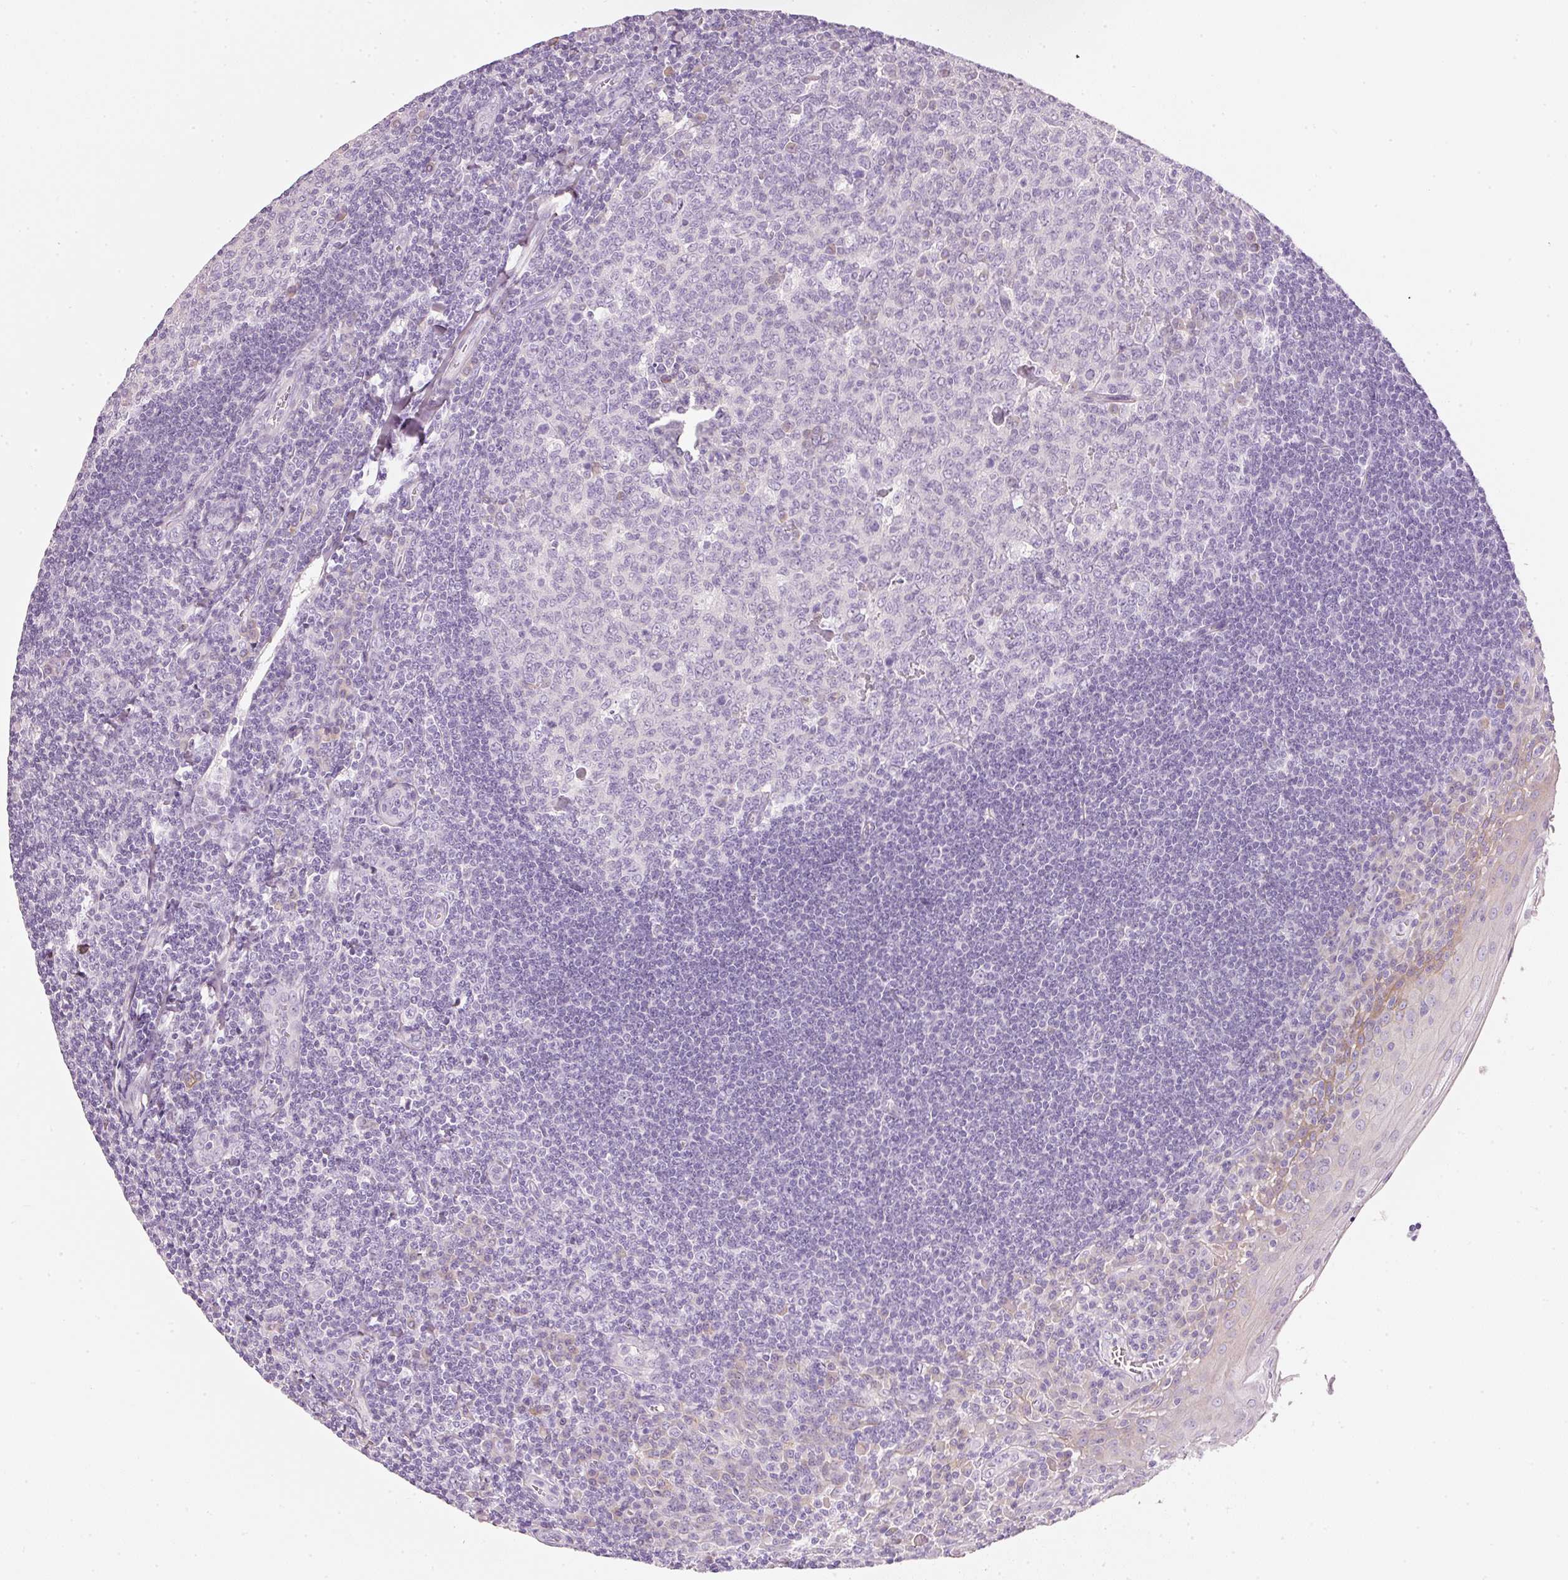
{"staining": {"intensity": "negative", "quantity": "none", "location": "none"}, "tissue": "tonsil", "cell_type": "Germinal center cells", "image_type": "normal", "snomed": [{"axis": "morphology", "description": "Normal tissue, NOS"}, {"axis": "topography", "description": "Tonsil"}], "caption": "DAB immunohistochemical staining of normal human tonsil exhibits no significant positivity in germinal center cells.", "gene": "PDXDC1", "patient": {"sex": "male", "age": 27}}